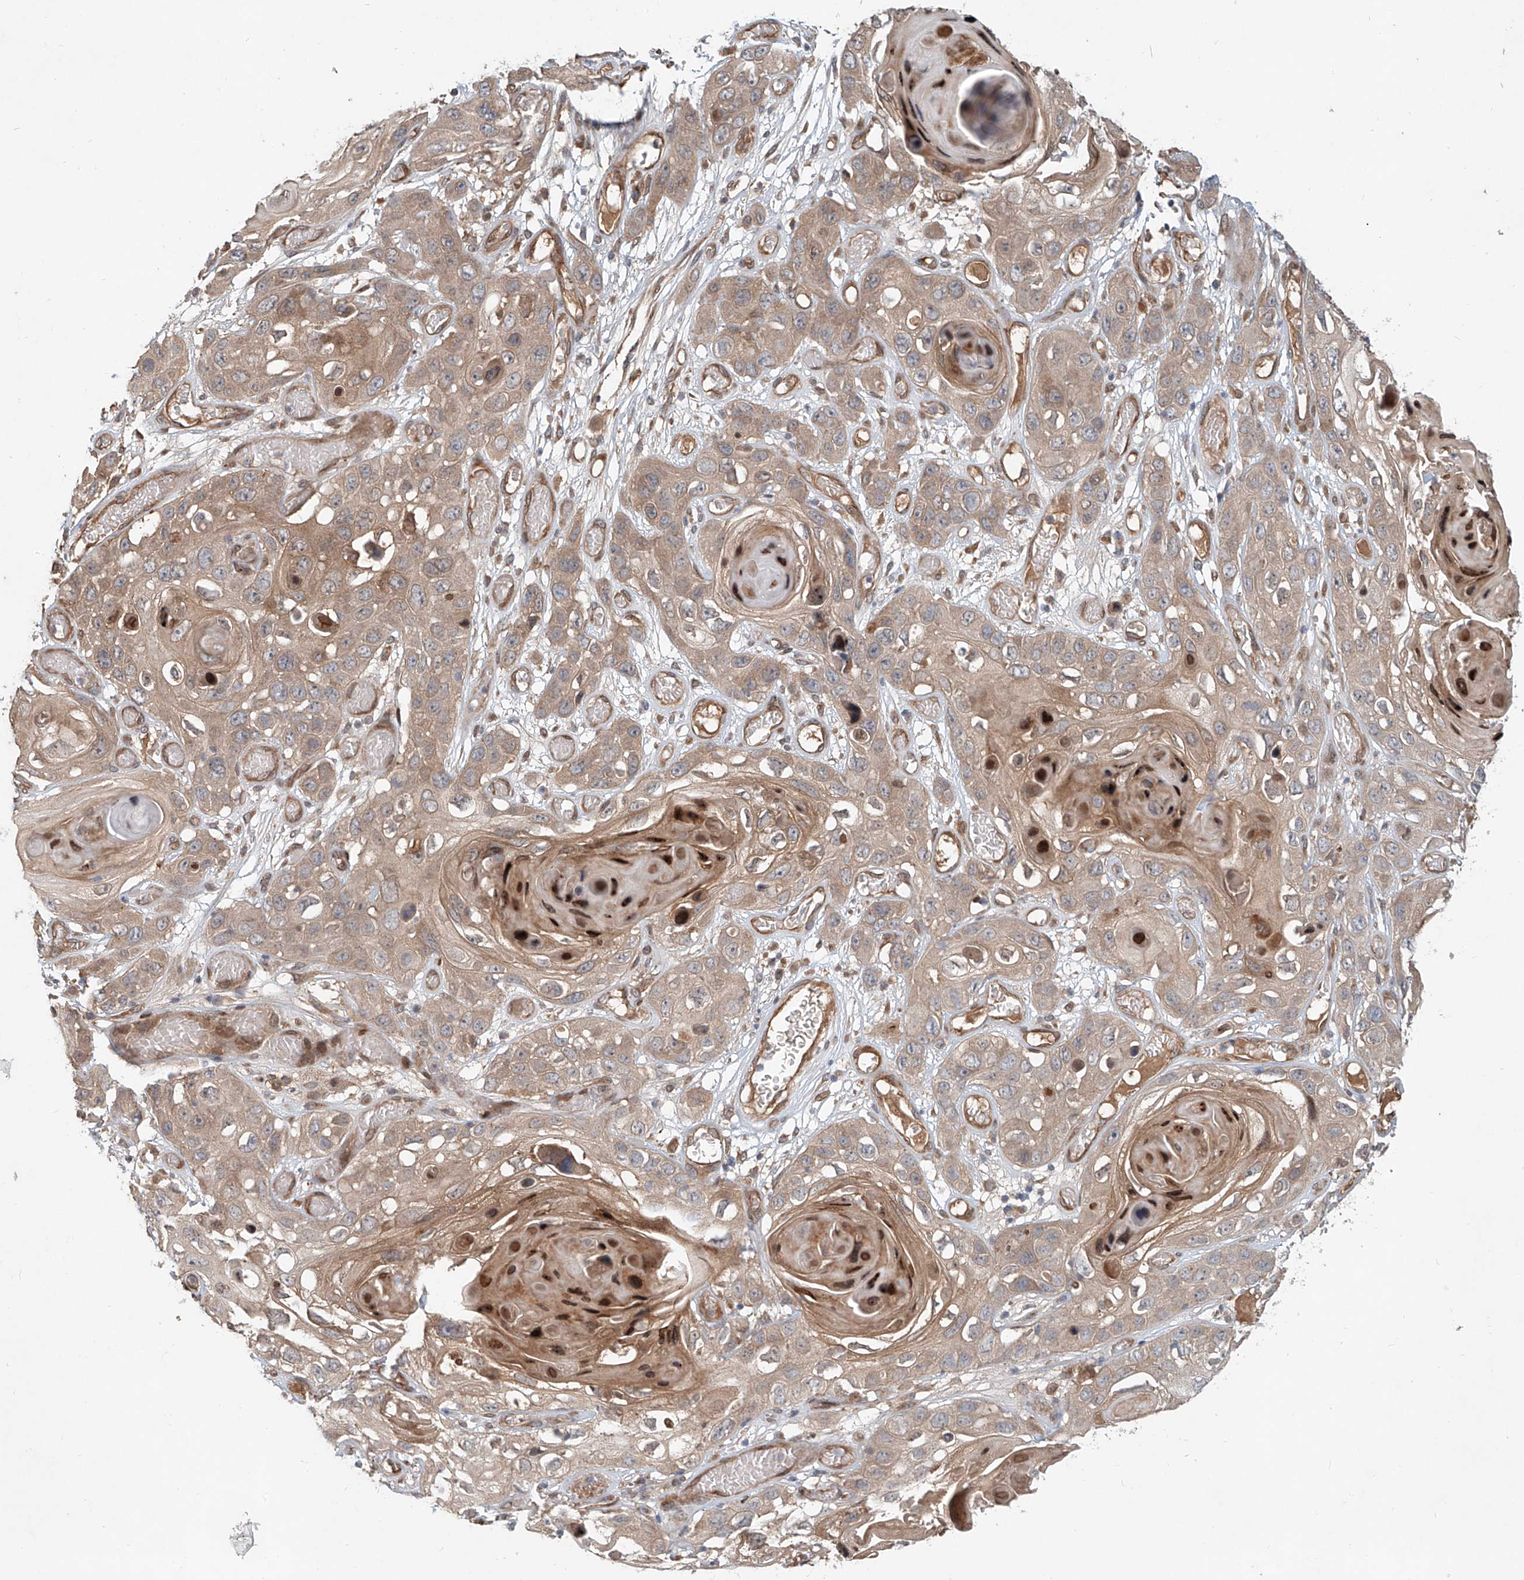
{"staining": {"intensity": "moderate", "quantity": "25%-75%", "location": "cytoplasmic/membranous,nuclear"}, "tissue": "skin cancer", "cell_type": "Tumor cells", "image_type": "cancer", "snomed": [{"axis": "morphology", "description": "Squamous cell carcinoma, NOS"}, {"axis": "topography", "description": "Skin"}], "caption": "Skin squamous cell carcinoma tissue exhibits moderate cytoplasmic/membranous and nuclear positivity in approximately 25%-75% of tumor cells, visualized by immunohistochemistry.", "gene": "SASH1", "patient": {"sex": "male", "age": 55}}